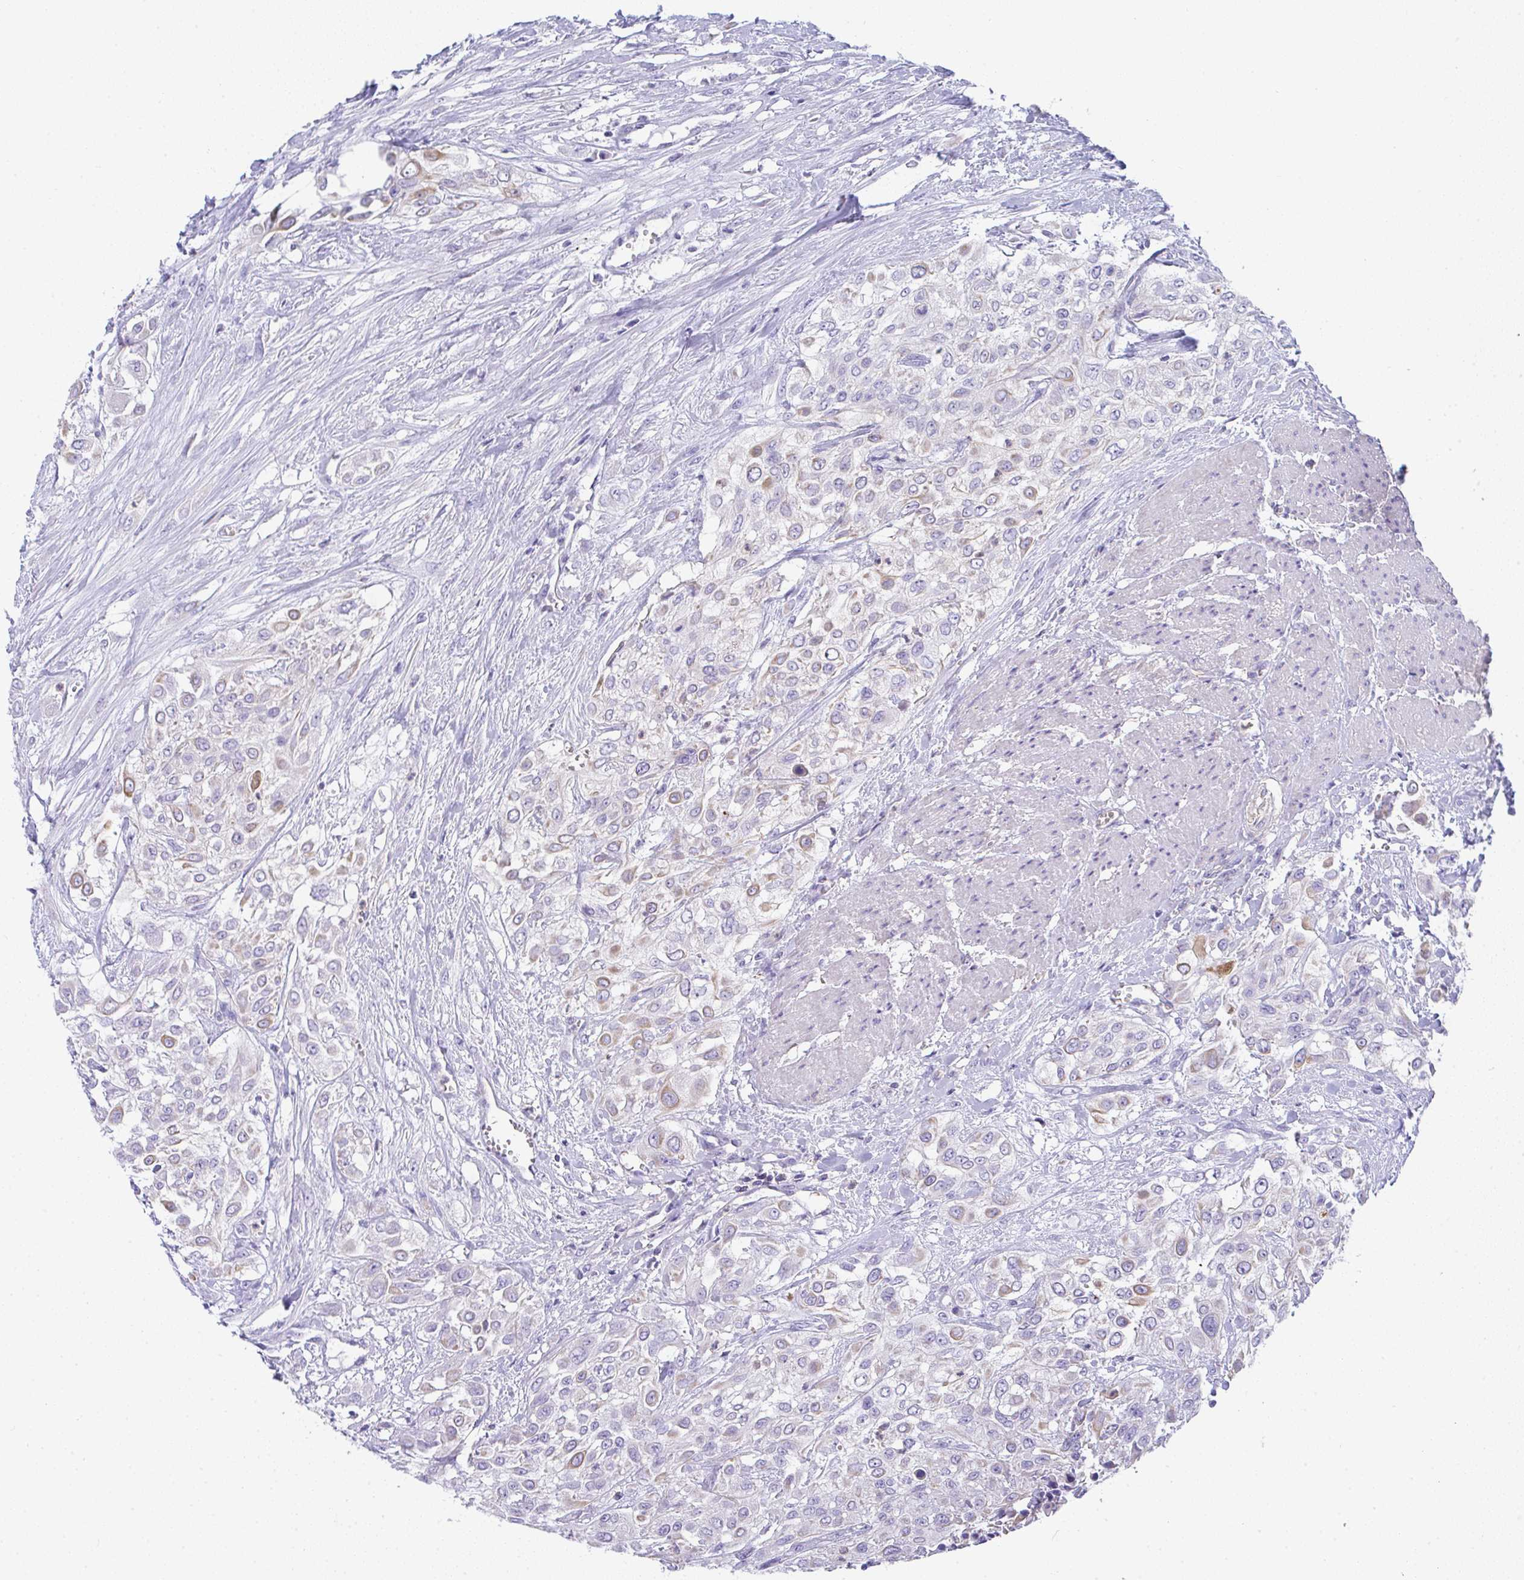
{"staining": {"intensity": "weak", "quantity": "<25%", "location": "cytoplasmic/membranous"}, "tissue": "urothelial cancer", "cell_type": "Tumor cells", "image_type": "cancer", "snomed": [{"axis": "morphology", "description": "Urothelial carcinoma, High grade"}, {"axis": "topography", "description": "Urinary bladder"}], "caption": "This is an immunohistochemistry image of high-grade urothelial carcinoma. There is no staining in tumor cells.", "gene": "TNFAIP8", "patient": {"sex": "male", "age": 57}}